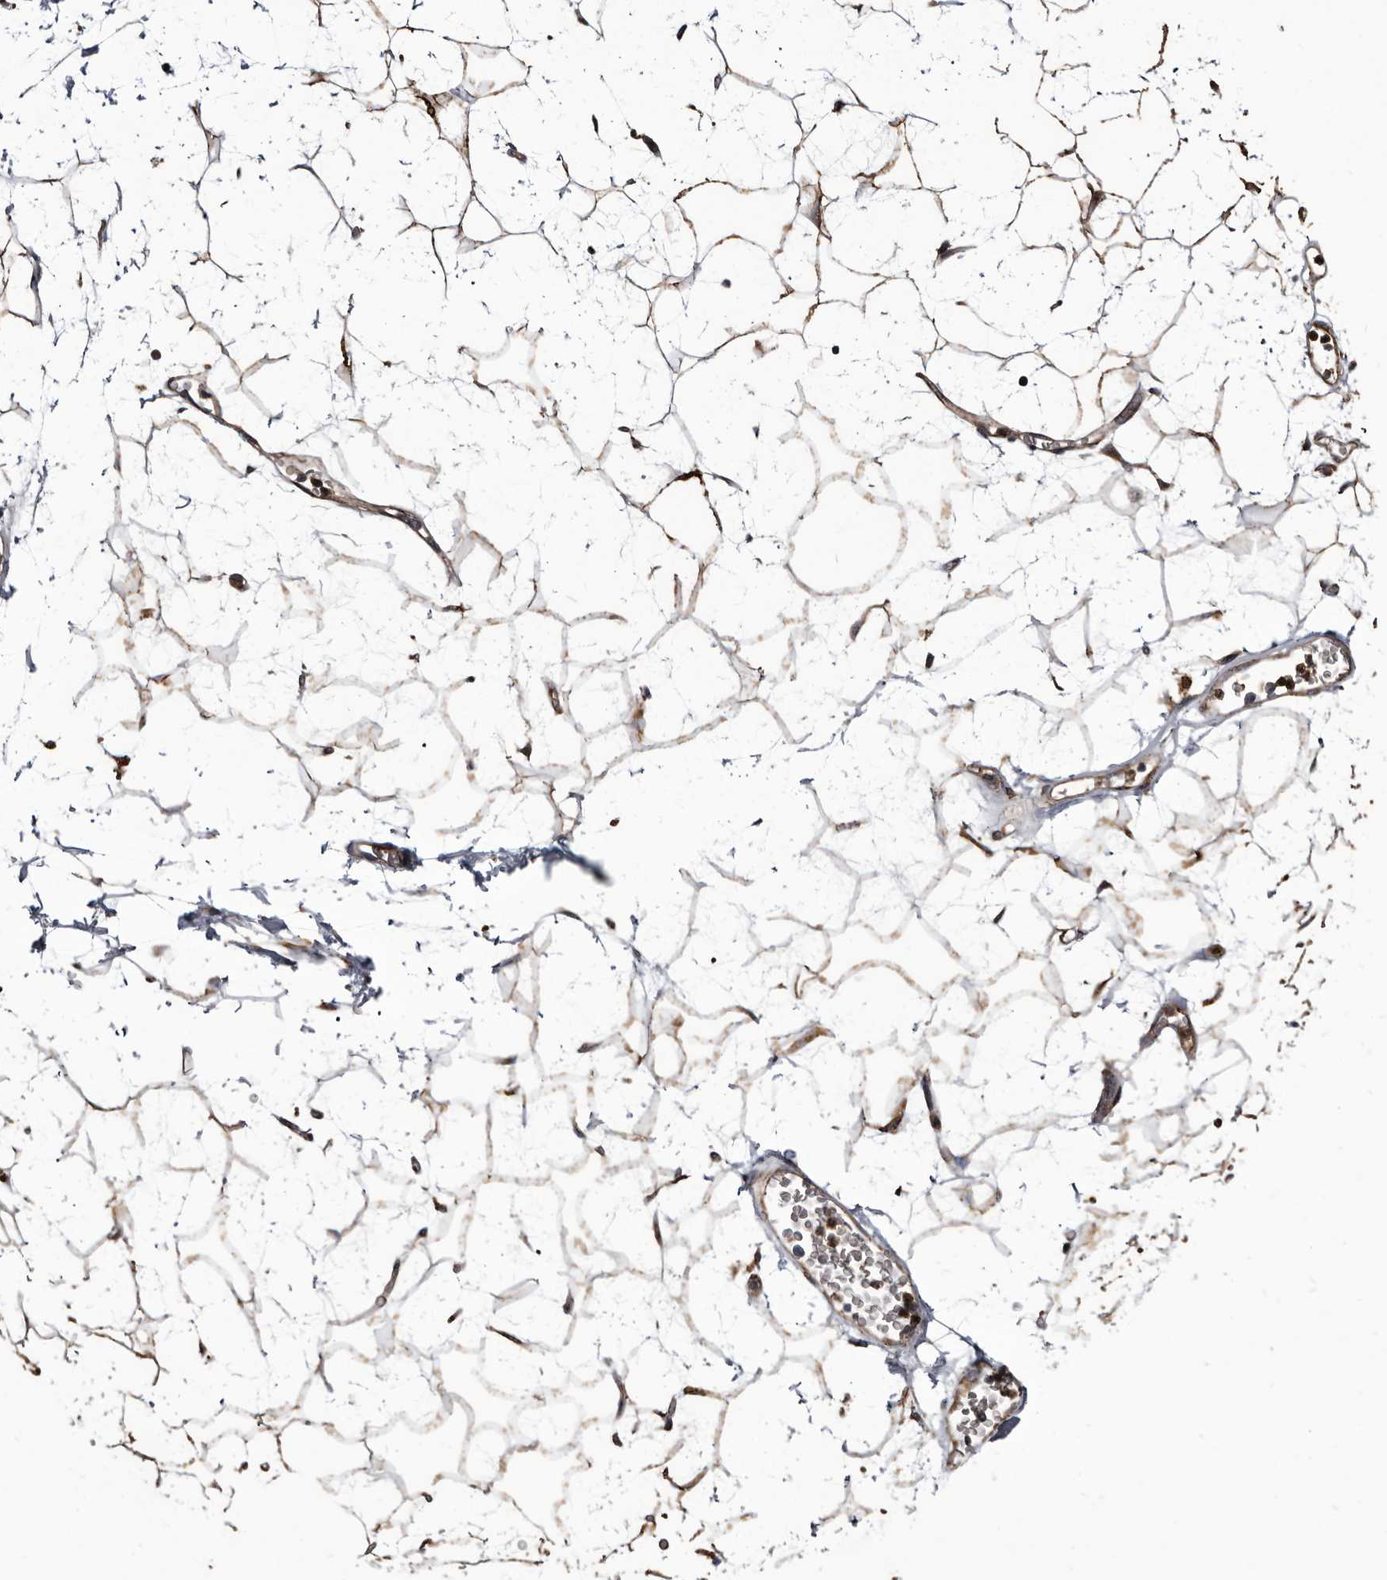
{"staining": {"intensity": "moderate", "quantity": ">75%", "location": "cytoplasmic/membranous"}, "tissue": "adipose tissue", "cell_type": "Adipocytes", "image_type": "normal", "snomed": [{"axis": "morphology", "description": "Normal tissue, NOS"}, {"axis": "topography", "description": "Soft tissue"}], "caption": "DAB (3,3'-diaminobenzidine) immunohistochemical staining of normal adipose tissue exhibits moderate cytoplasmic/membranous protein staining in about >75% of adipocytes.", "gene": "CTSA", "patient": {"sex": "male", "age": 72}}